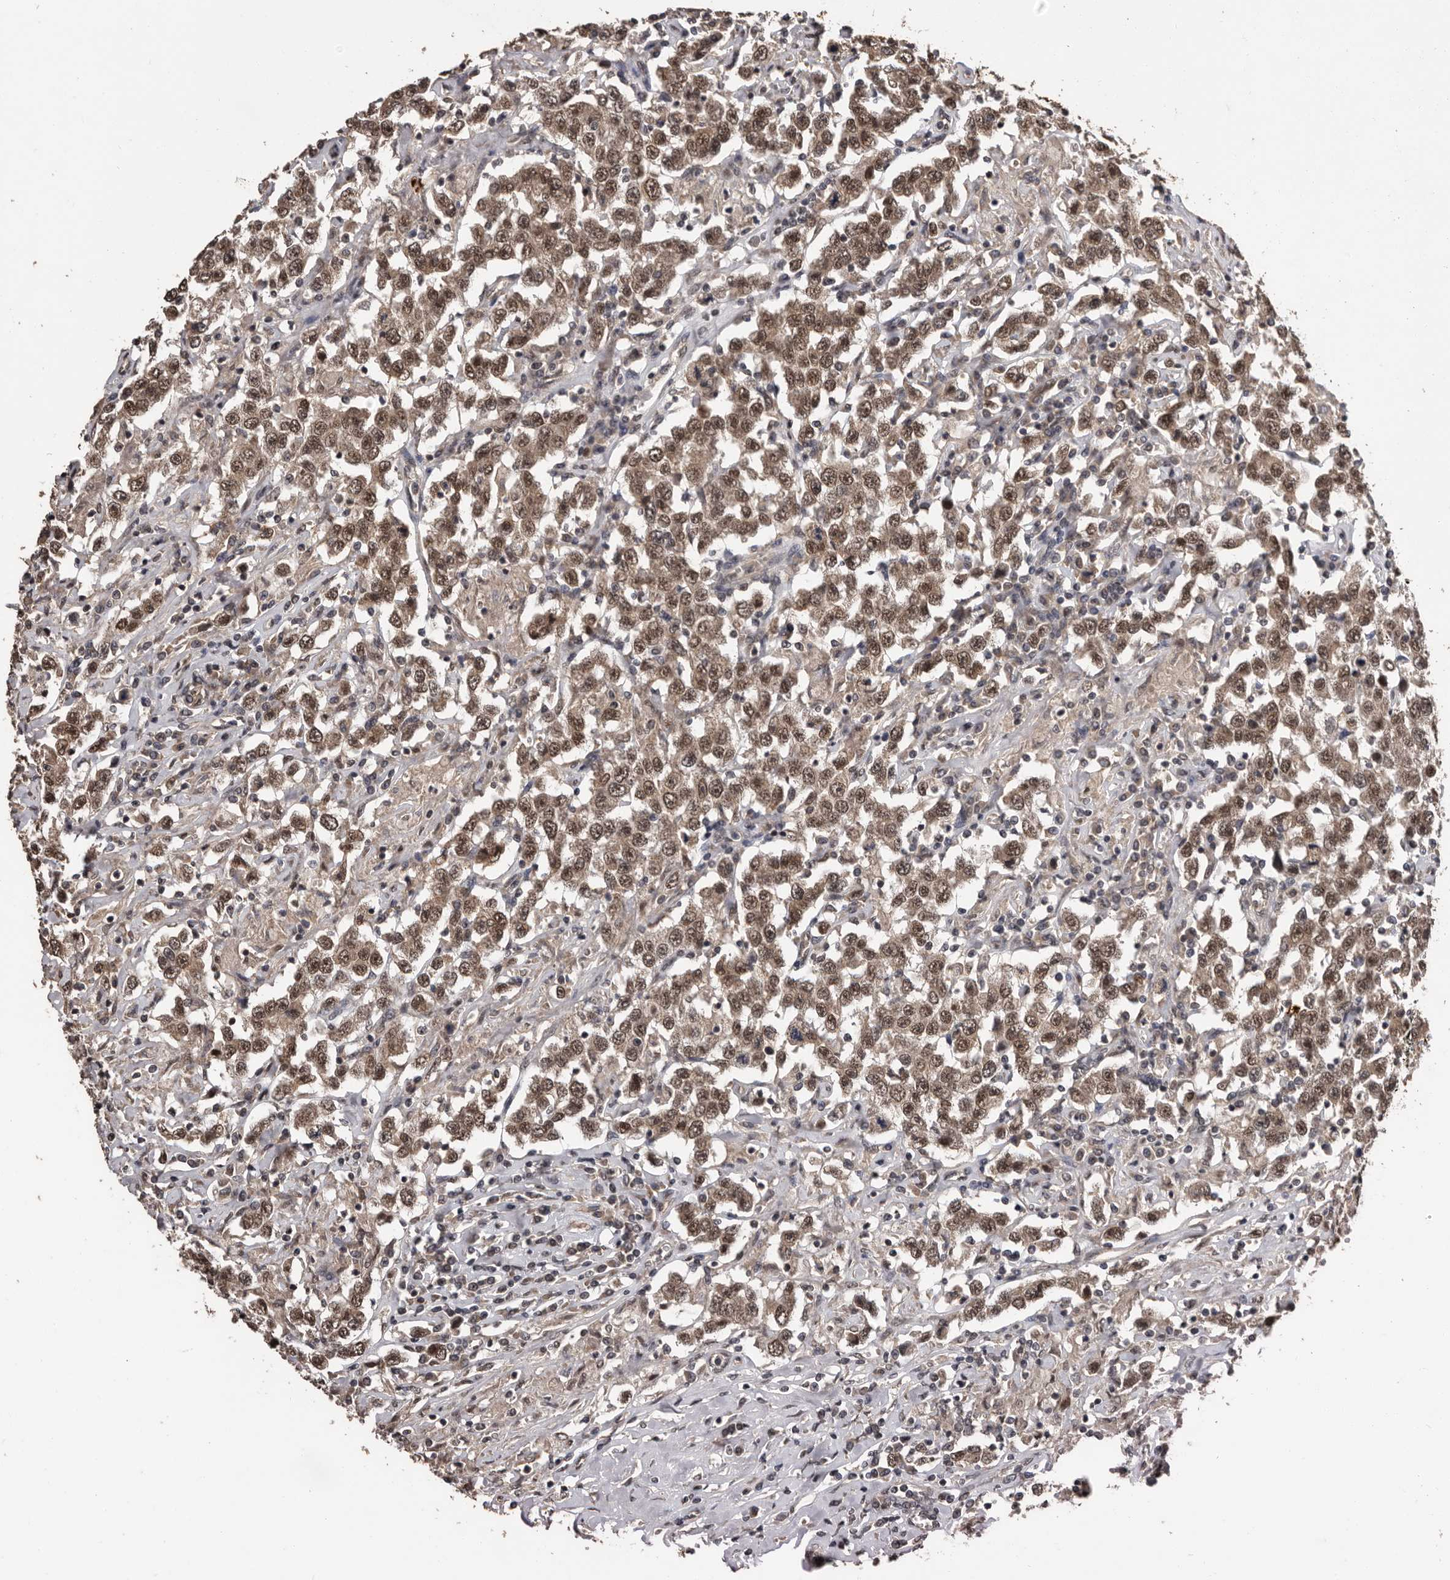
{"staining": {"intensity": "moderate", "quantity": ">75%", "location": "cytoplasmic/membranous,nuclear"}, "tissue": "testis cancer", "cell_type": "Tumor cells", "image_type": "cancer", "snomed": [{"axis": "morphology", "description": "Seminoma, NOS"}, {"axis": "topography", "description": "Testis"}], "caption": "This photomicrograph displays testis cancer stained with immunohistochemistry (IHC) to label a protein in brown. The cytoplasmic/membranous and nuclear of tumor cells show moderate positivity for the protein. Nuclei are counter-stained blue.", "gene": "VPS37A", "patient": {"sex": "male", "age": 41}}